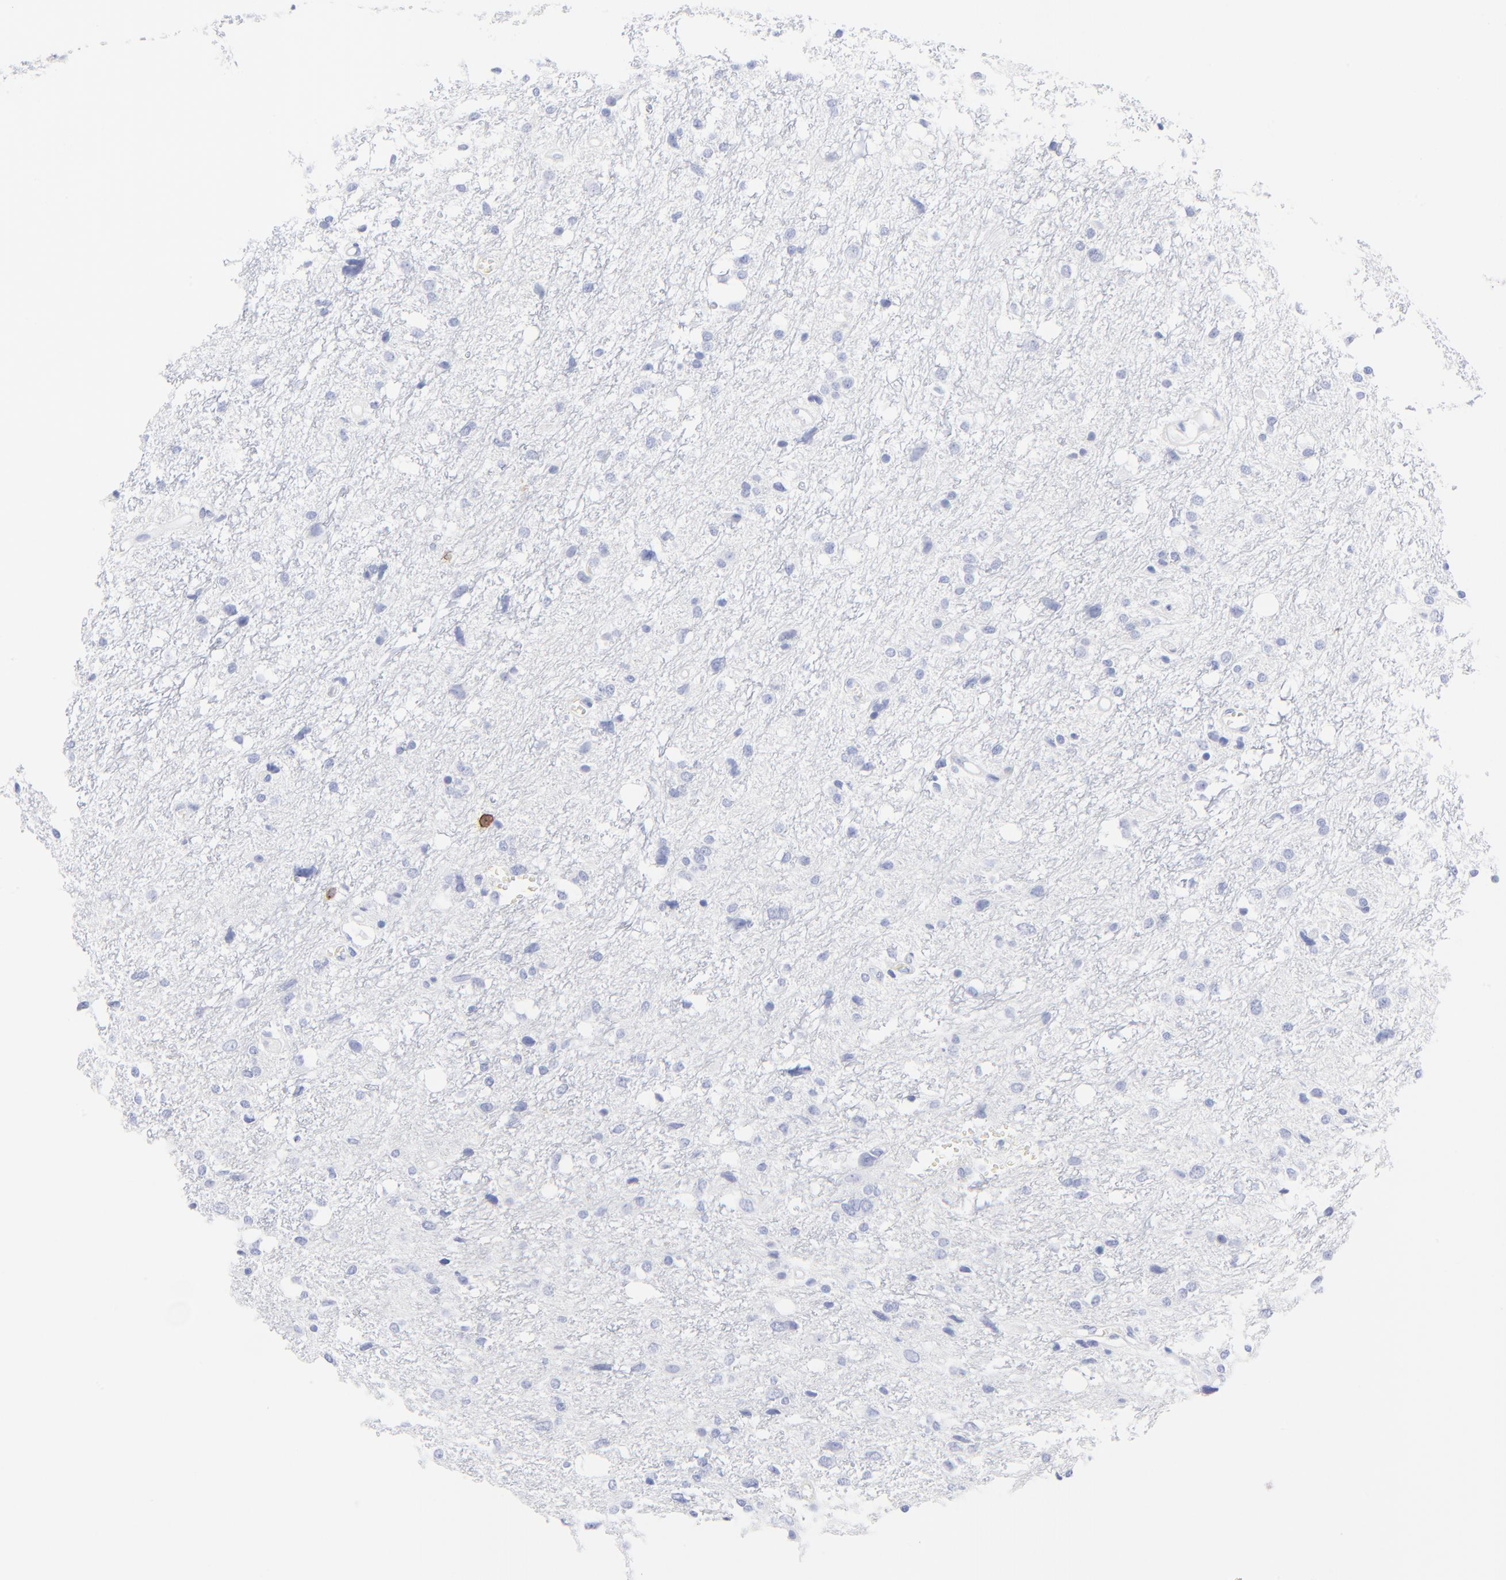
{"staining": {"intensity": "negative", "quantity": "none", "location": "none"}, "tissue": "glioma", "cell_type": "Tumor cells", "image_type": "cancer", "snomed": [{"axis": "morphology", "description": "Glioma, malignant, High grade"}, {"axis": "topography", "description": "Brain"}], "caption": "Malignant glioma (high-grade) stained for a protein using immunohistochemistry exhibits no expression tumor cells.", "gene": "LCK", "patient": {"sex": "female", "age": 59}}